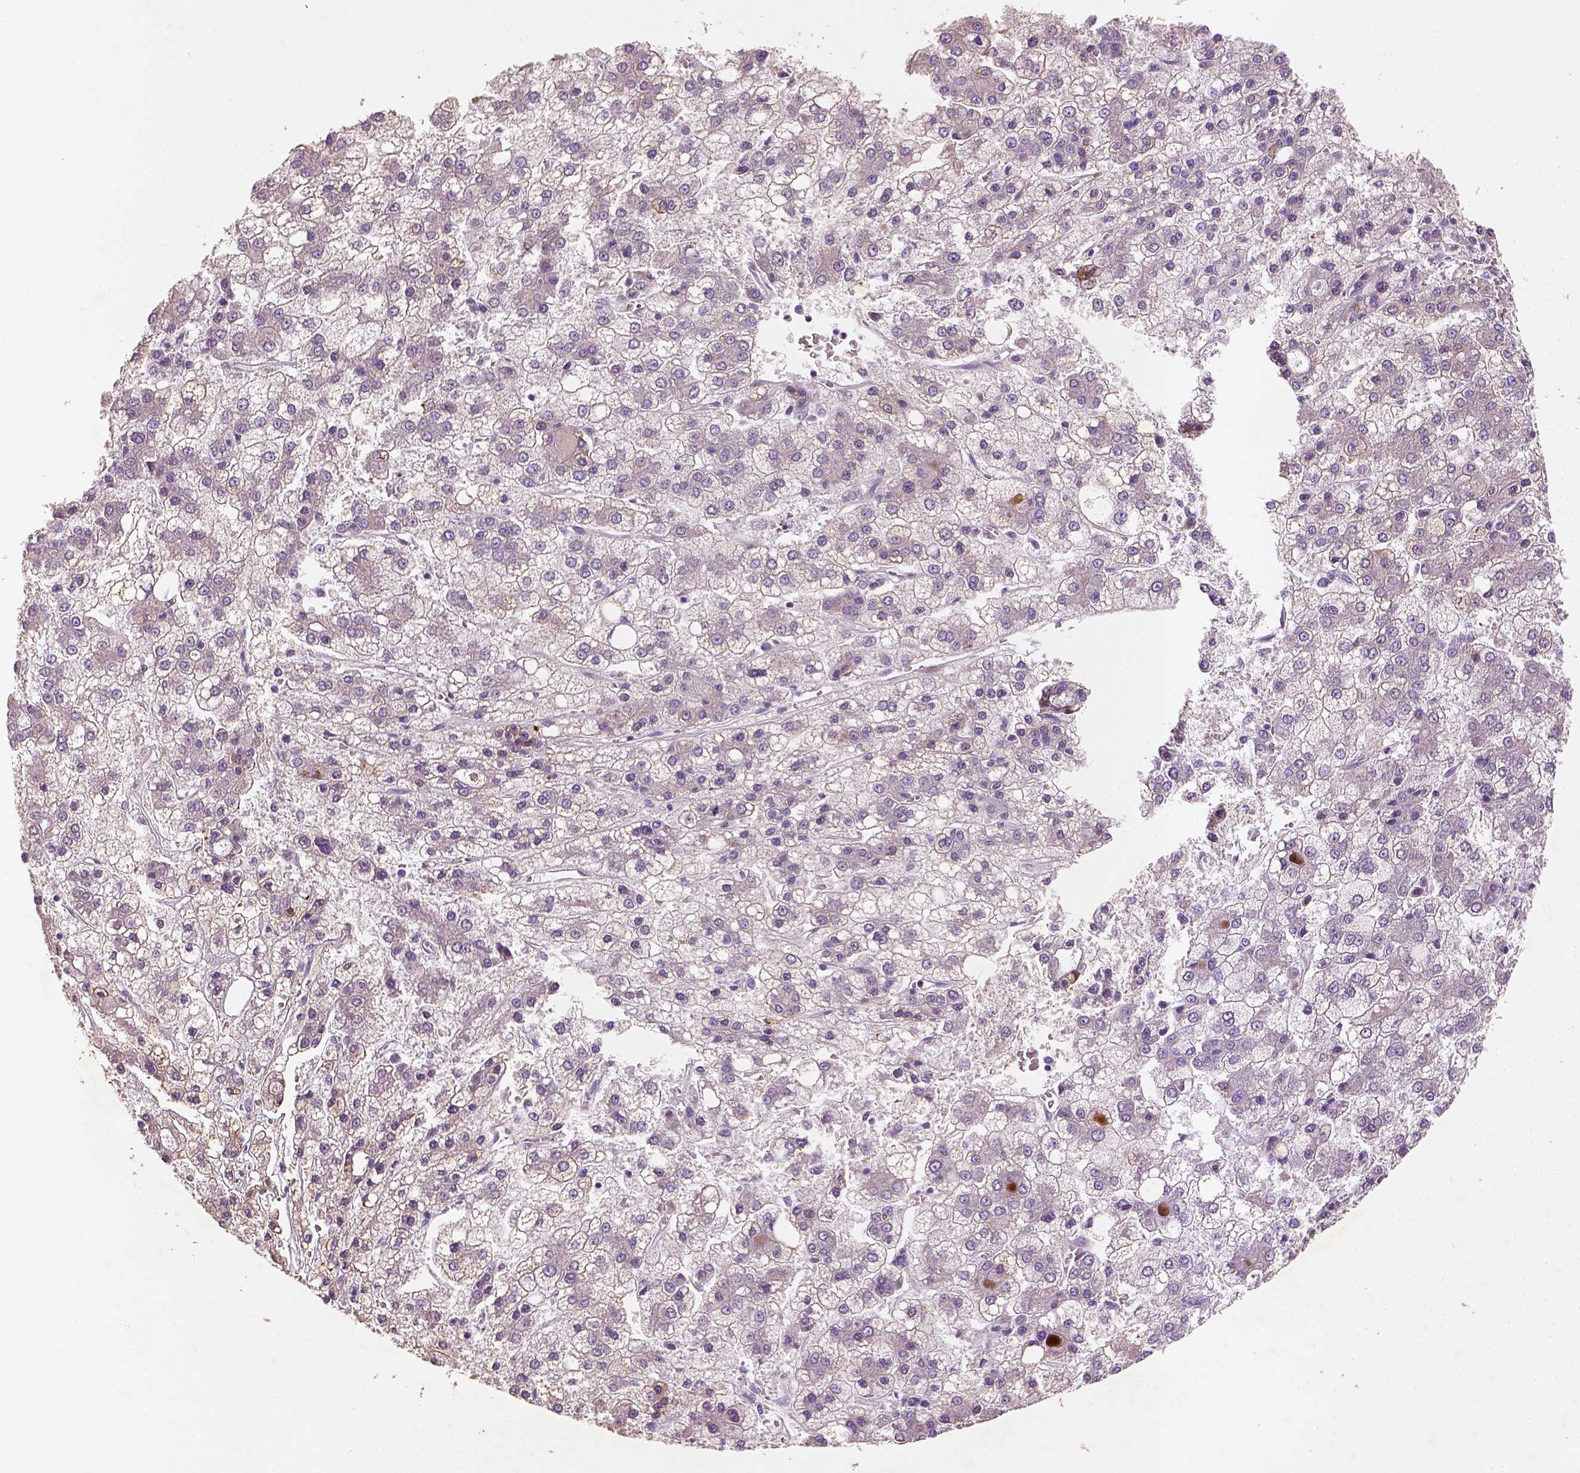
{"staining": {"intensity": "negative", "quantity": "none", "location": "none"}, "tissue": "liver cancer", "cell_type": "Tumor cells", "image_type": "cancer", "snomed": [{"axis": "morphology", "description": "Carcinoma, Hepatocellular, NOS"}, {"axis": "topography", "description": "Liver"}], "caption": "Protein analysis of liver cancer (hepatocellular carcinoma) displays no significant positivity in tumor cells. (DAB immunohistochemistry, high magnification).", "gene": "NUDT6", "patient": {"sex": "male", "age": 73}}